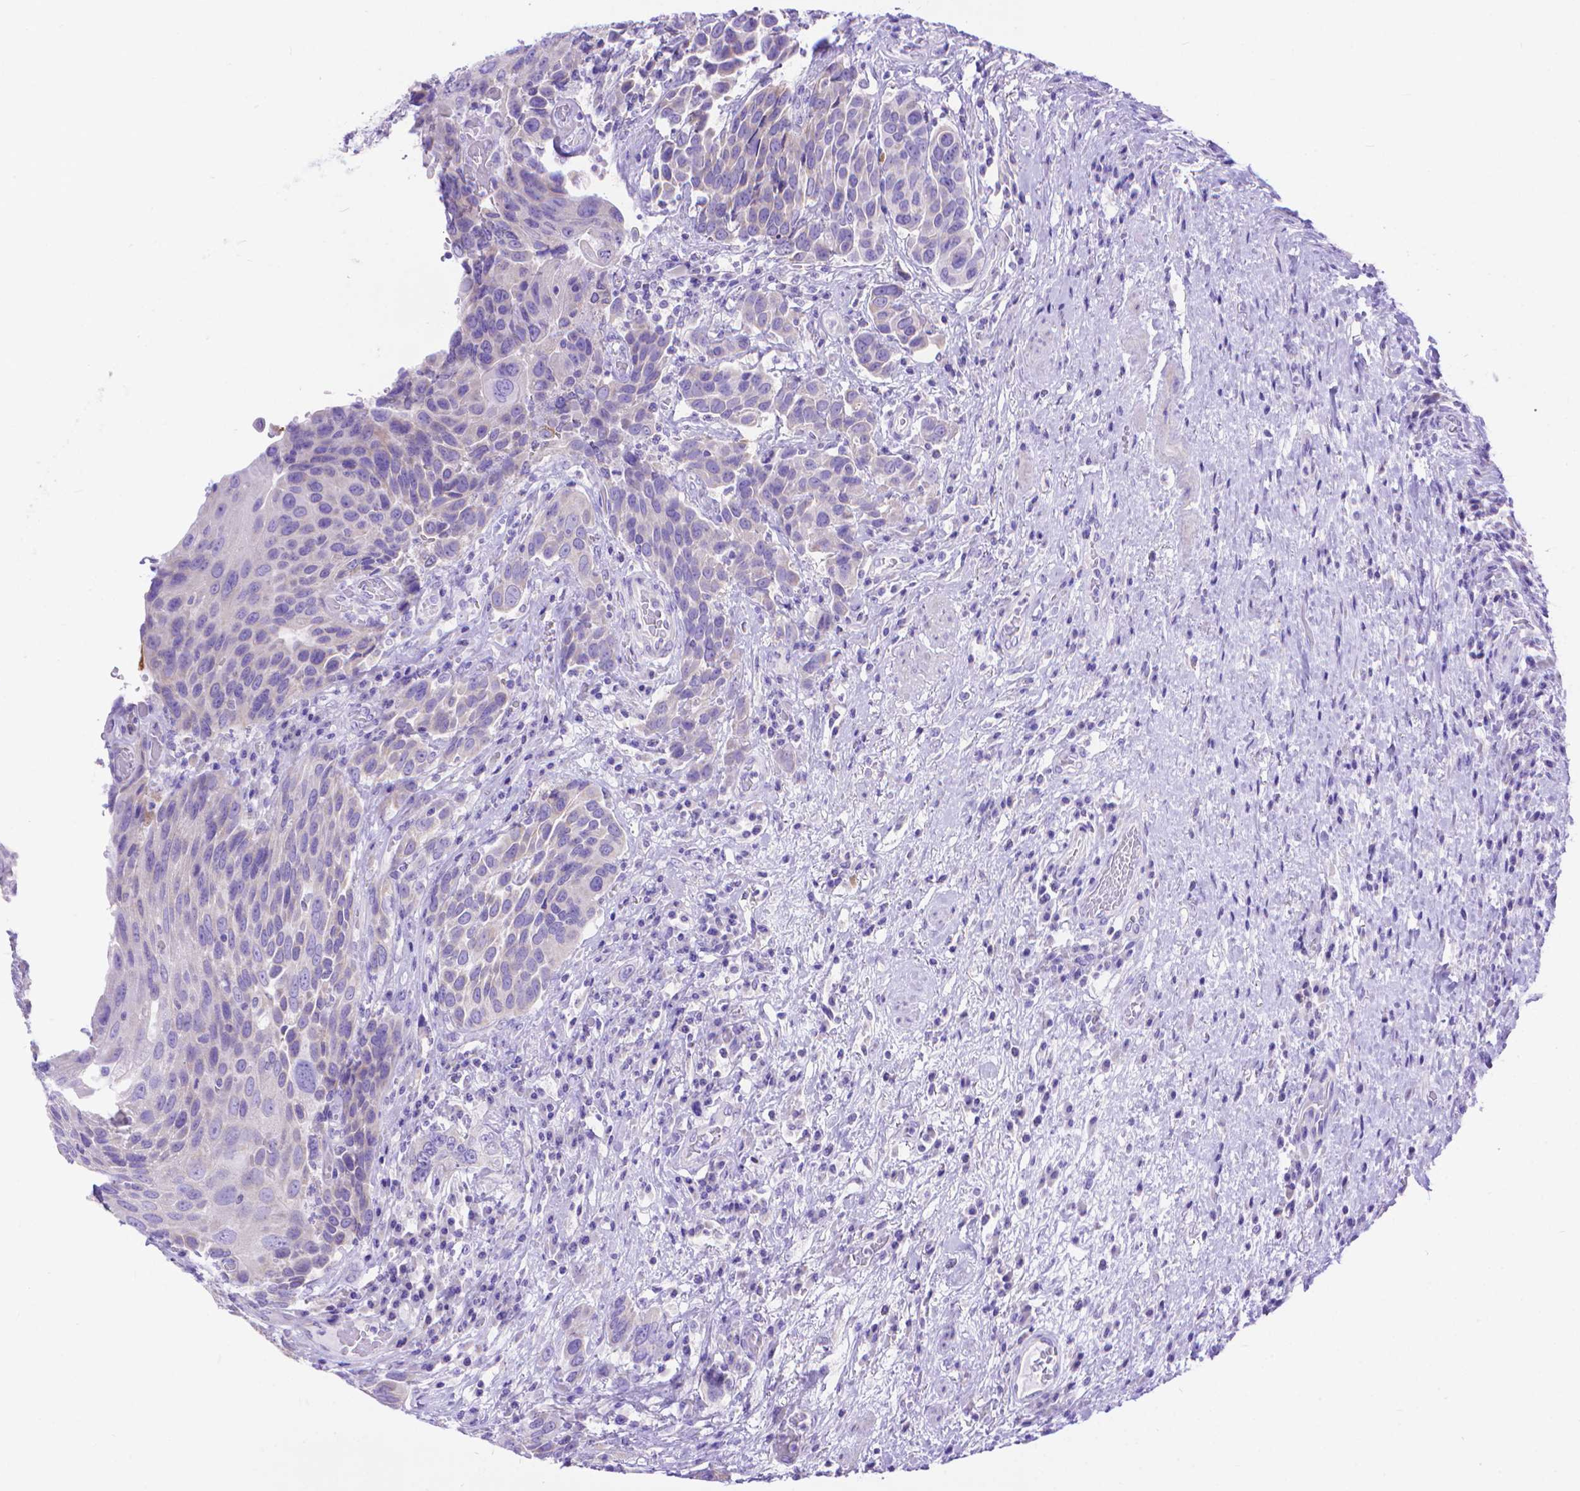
{"staining": {"intensity": "negative", "quantity": "none", "location": "none"}, "tissue": "urothelial cancer", "cell_type": "Tumor cells", "image_type": "cancer", "snomed": [{"axis": "morphology", "description": "Urothelial carcinoma, High grade"}, {"axis": "topography", "description": "Urinary bladder"}], "caption": "Urothelial cancer was stained to show a protein in brown. There is no significant expression in tumor cells. (Immunohistochemistry, brightfield microscopy, high magnification).", "gene": "DHRS2", "patient": {"sex": "female", "age": 70}}